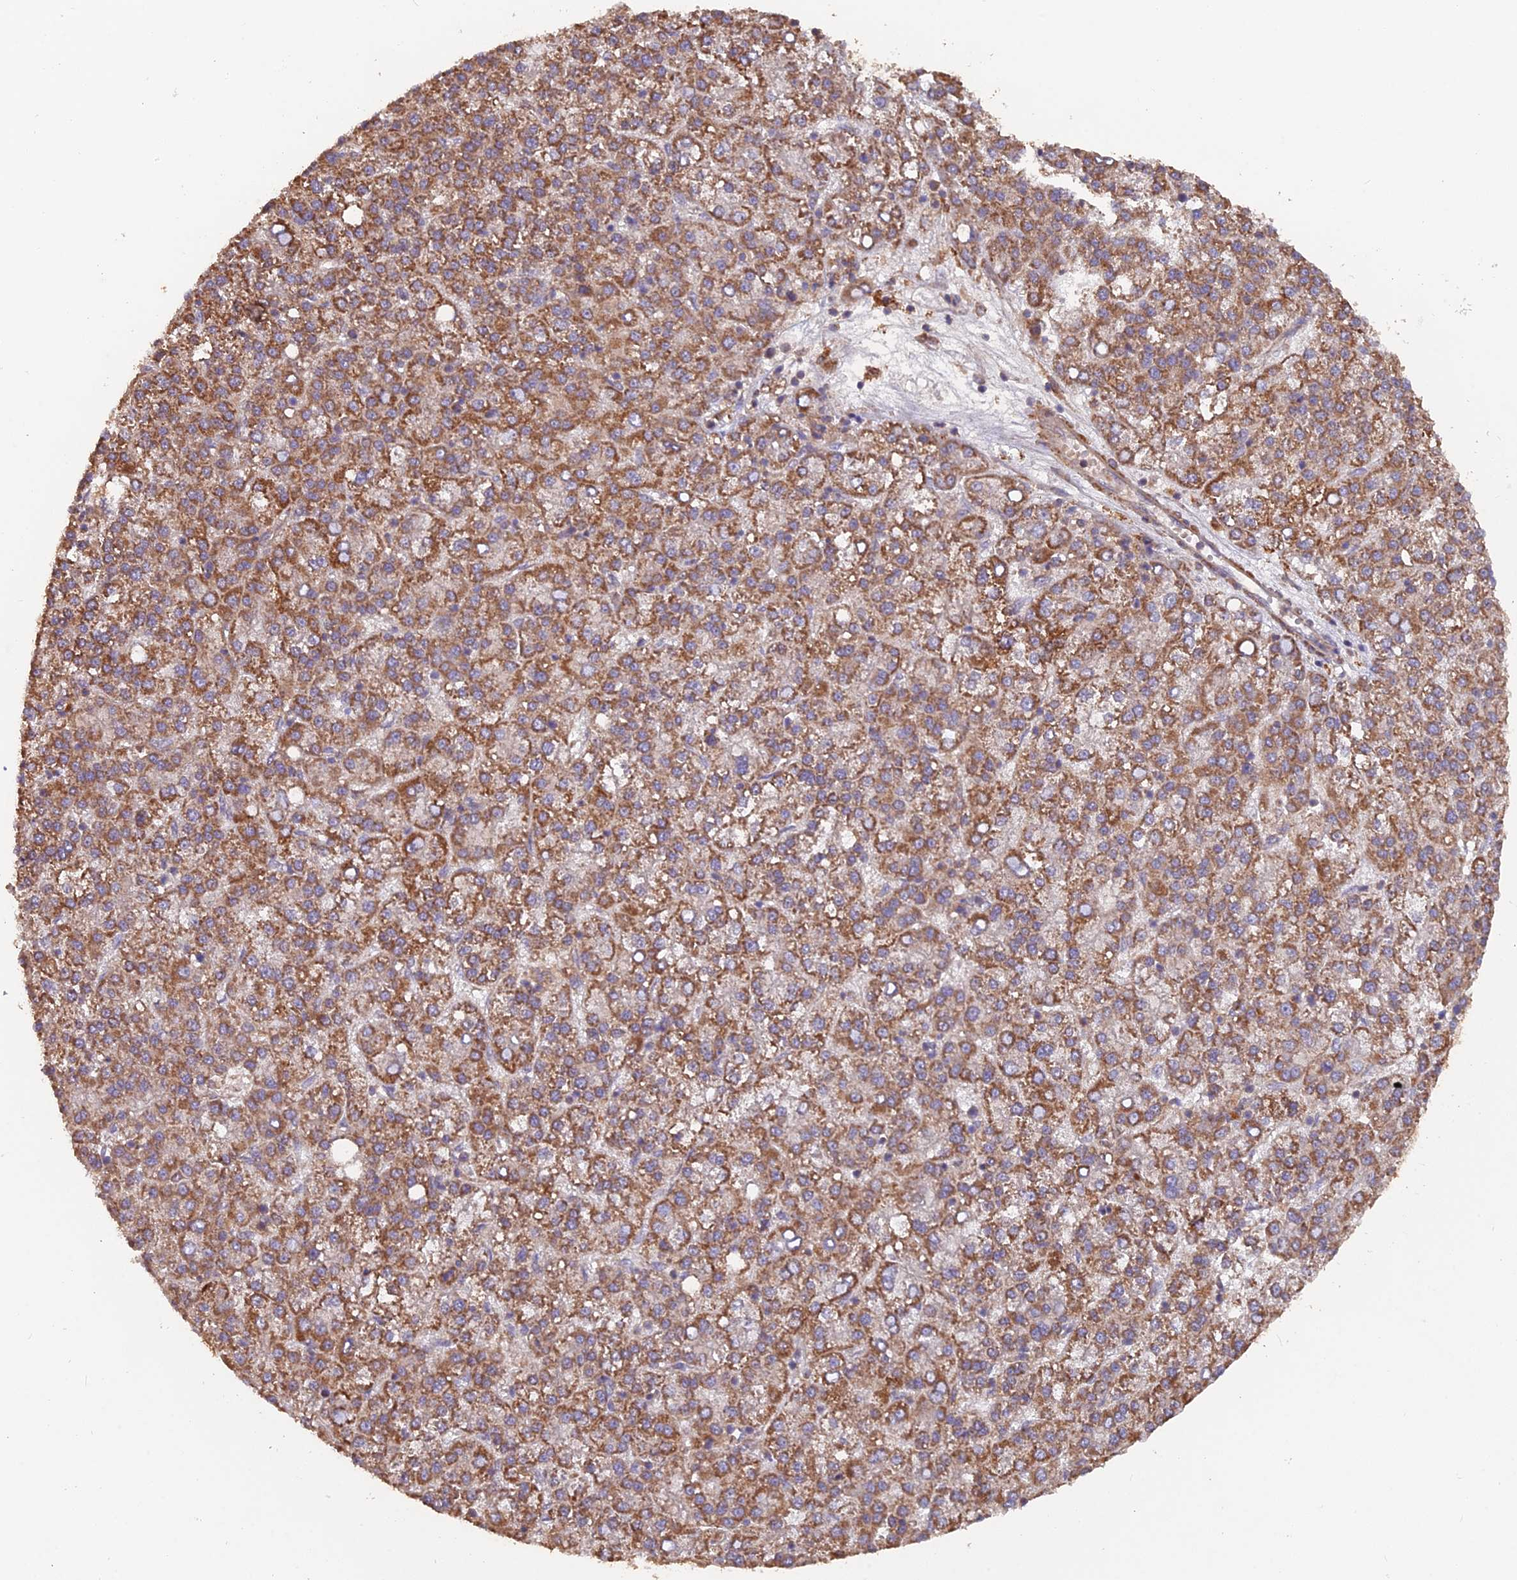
{"staining": {"intensity": "moderate", "quantity": ">75%", "location": "cytoplasmic/membranous"}, "tissue": "liver cancer", "cell_type": "Tumor cells", "image_type": "cancer", "snomed": [{"axis": "morphology", "description": "Carcinoma, Hepatocellular, NOS"}, {"axis": "topography", "description": "Liver"}], "caption": "This histopathology image exhibits hepatocellular carcinoma (liver) stained with immunohistochemistry to label a protein in brown. The cytoplasmic/membranous of tumor cells show moderate positivity for the protein. Nuclei are counter-stained blue.", "gene": "IFT22", "patient": {"sex": "female", "age": 58}}